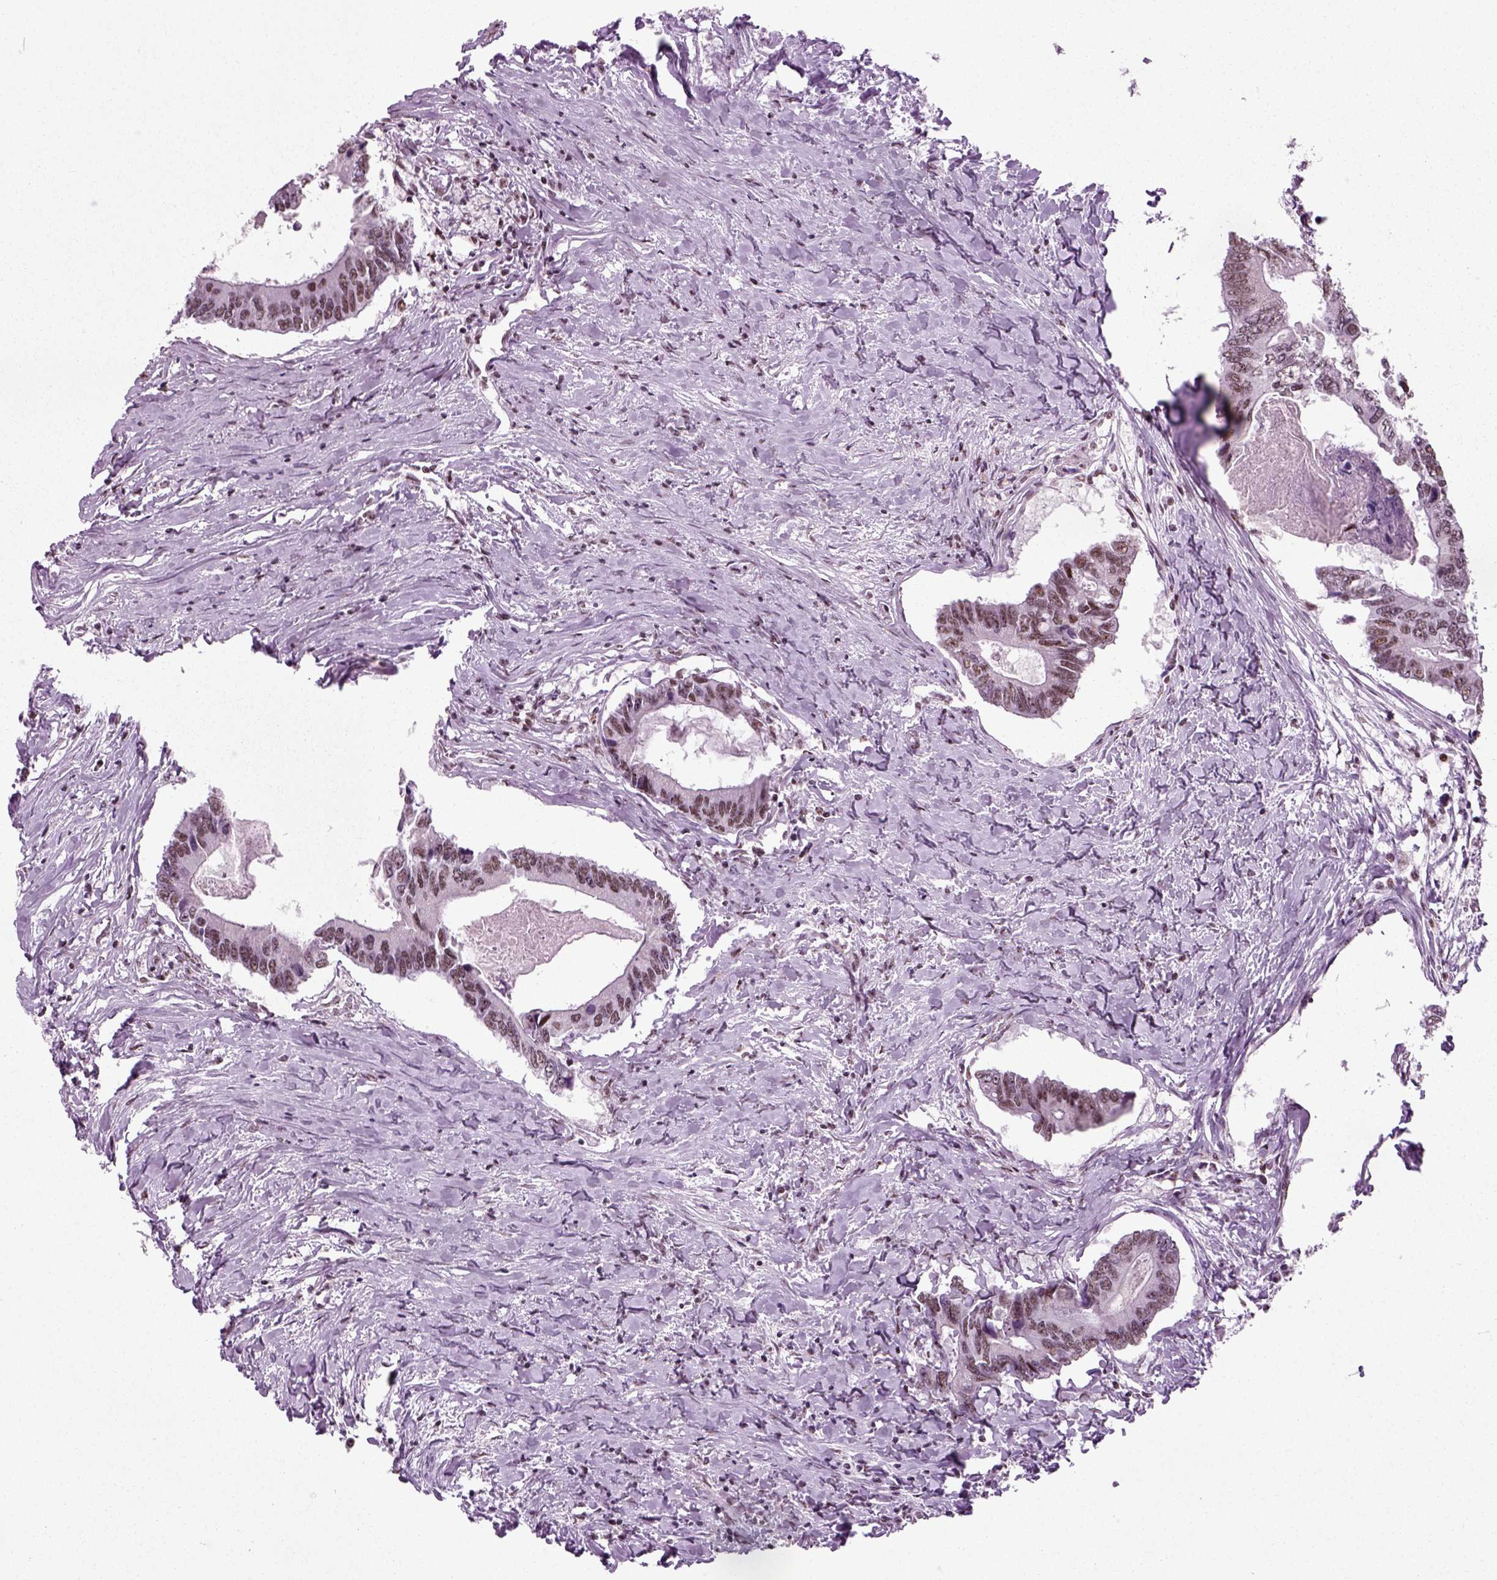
{"staining": {"intensity": "weak", "quantity": ">75%", "location": "nuclear"}, "tissue": "colorectal cancer", "cell_type": "Tumor cells", "image_type": "cancer", "snomed": [{"axis": "morphology", "description": "Adenocarcinoma, NOS"}, {"axis": "topography", "description": "Colon"}], "caption": "This is an image of IHC staining of colorectal adenocarcinoma, which shows weak staining in the nuclear of tumor cells.", "gene": "RCOR3", "patient": {"sex": "male", "age": 53}}